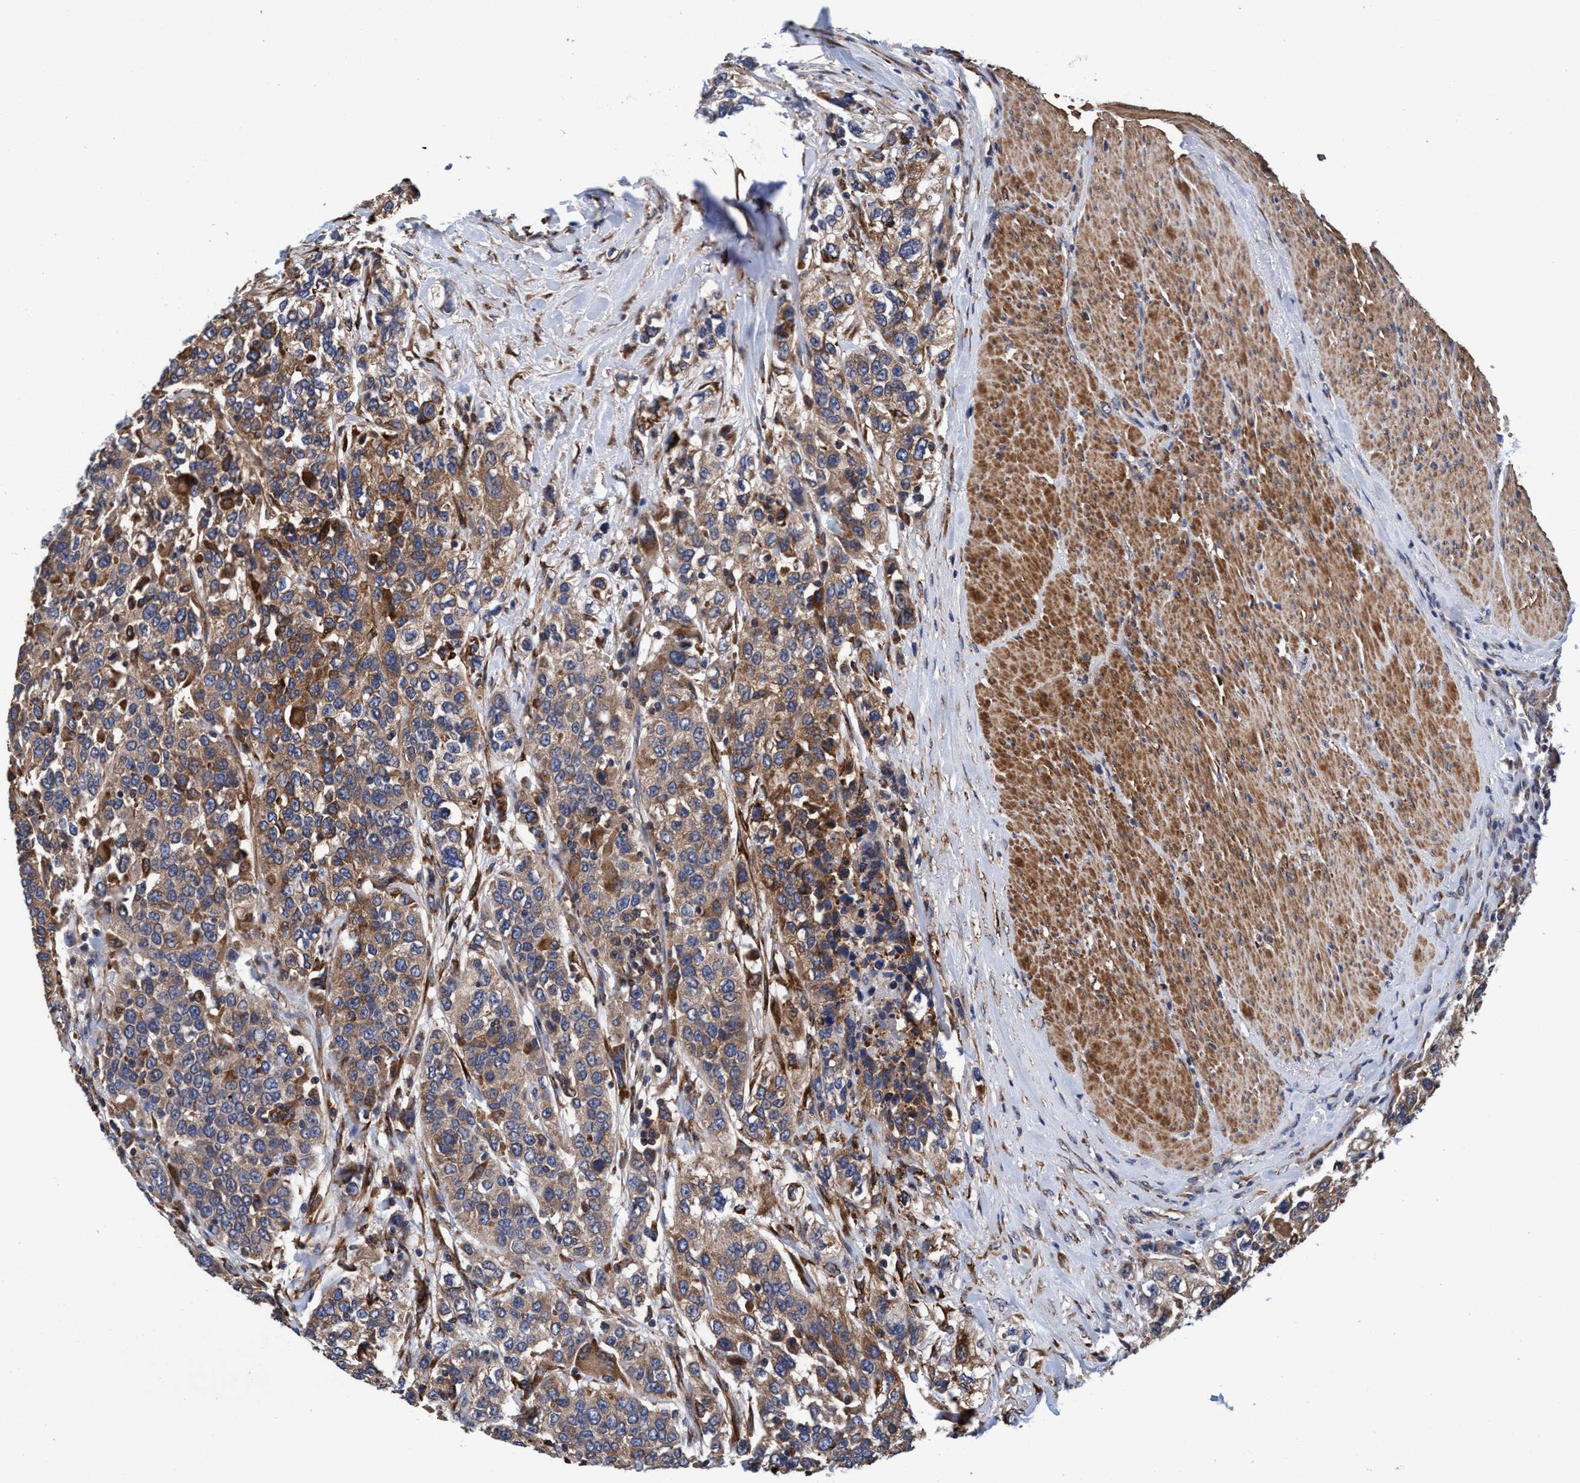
{"staining": {"intensity": "moderate", "quantity": ">75%", "location": "cytoplasmic/membranous"}, "tissue": "urothelial cancer", "cell_type": "Tumor cells", "image_type": "cancer", "snomed": [{"axis": "morphology", "description": "Urothelial carcinoma, High grade"}, {"axis": "topography", "description": "Urinary bladder"}], "caption": "Immunohistochemistry staining of urothelial carcinoma (high-grade), which shows medium levels of moderate cytoplasmic/membranous expression in about >75% of tumor cells indicating moderate cytoplasmic/membranous protein expression. The staining was performed using DAB (3,3'-diaminobenzidine) (brown) for protein detection and nuclei were counterstained in hematoxylin (blue).", "gene": "CALCOCO2", "patient": {"sex": "female", "age": 80}}